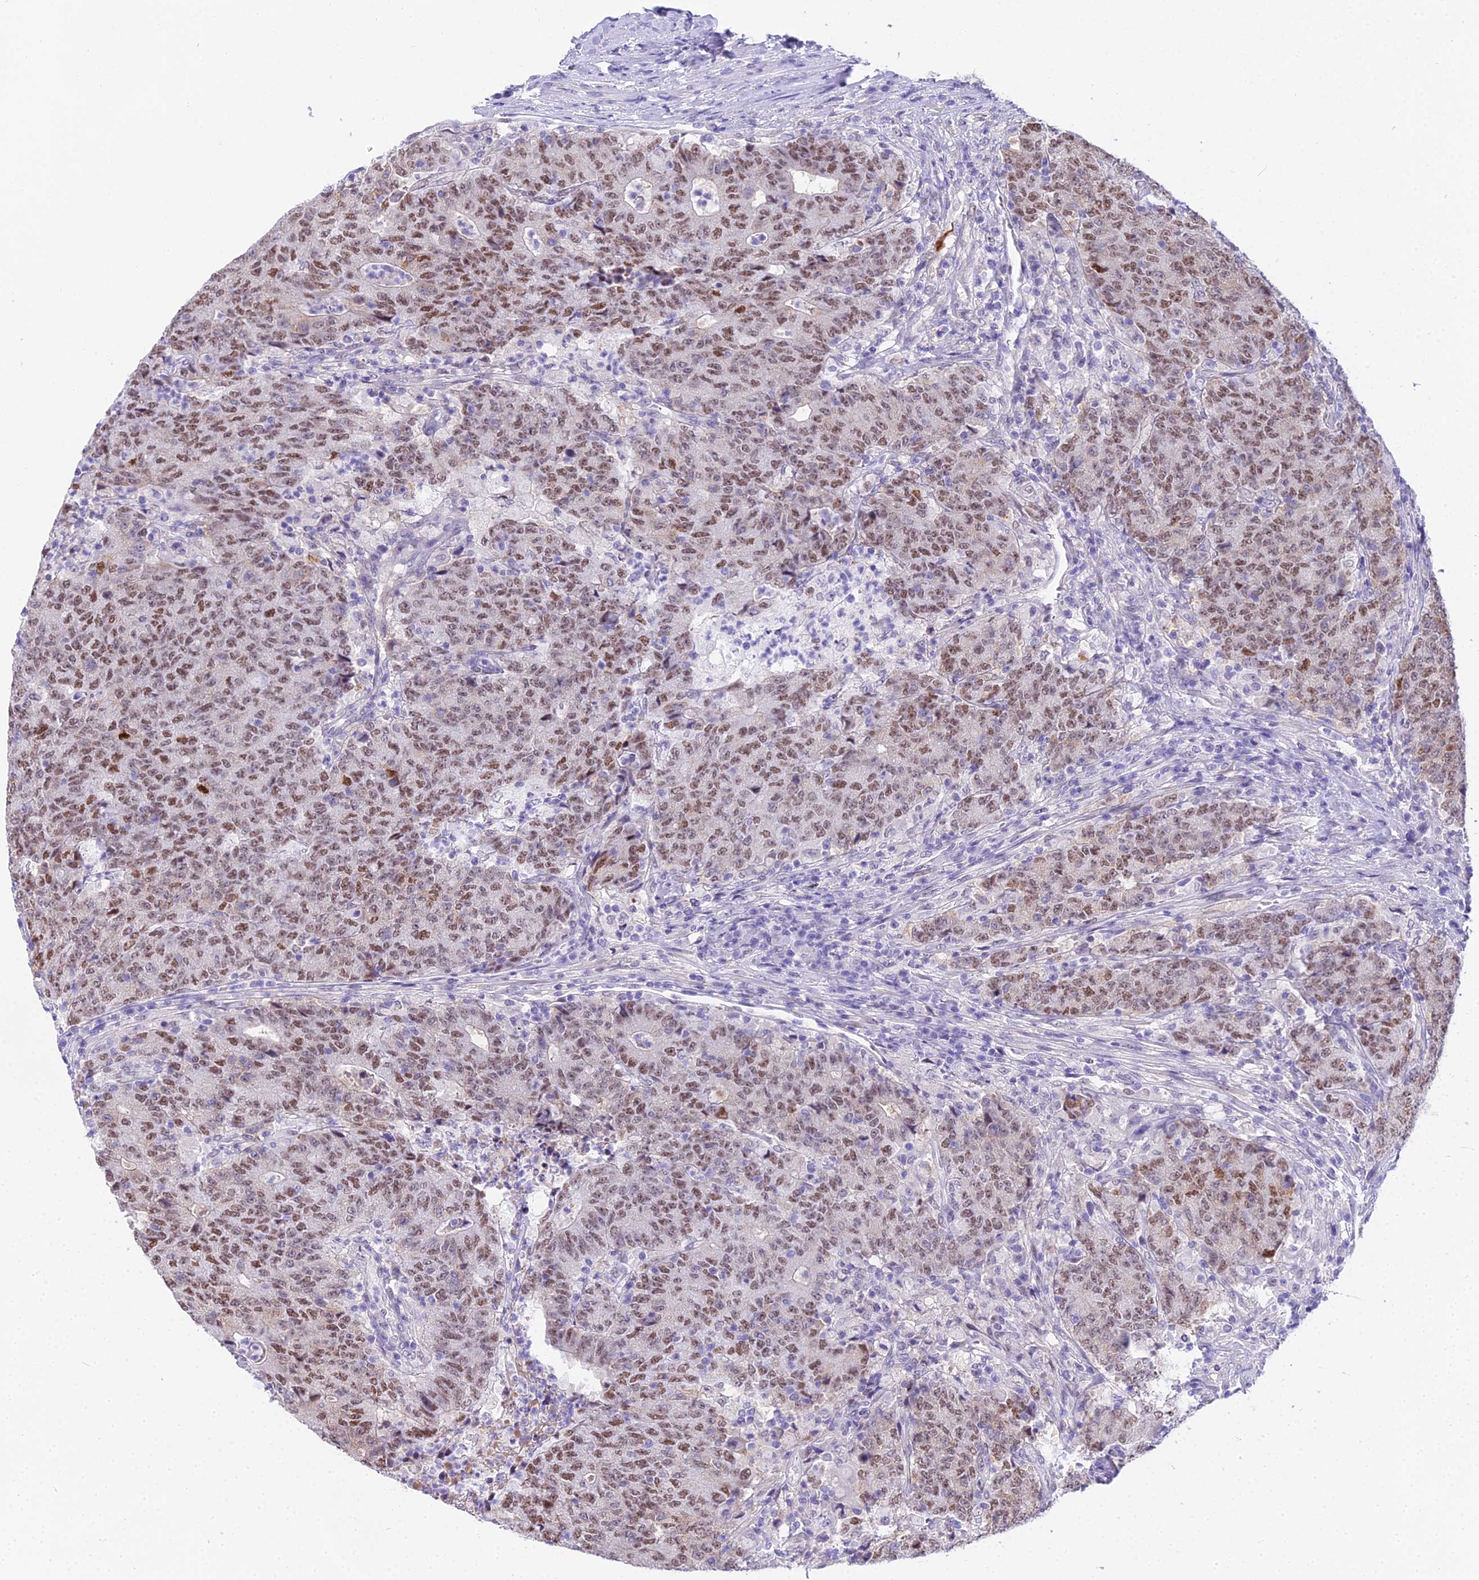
{"staining": {"intensity": "moderate", "quantity": ">75%", "location": "nuclear"}, "tissue": "colorectal cancer", "cell_type": "Tumor cells", "image_type": "cancer", "snomed": [{"axis": "morphology", "description": "Adenocarcinoma, NOS"}, {"axis": "topography", "description": "Colon"}], "caption": "Protein analysis of adenocarcinoma (colorectal) tissue displays moderate nuclear expression in approximately >75% of tumor cells.", "gene": "MAT2A", "patient": {"sex": "female", "age": 75}}